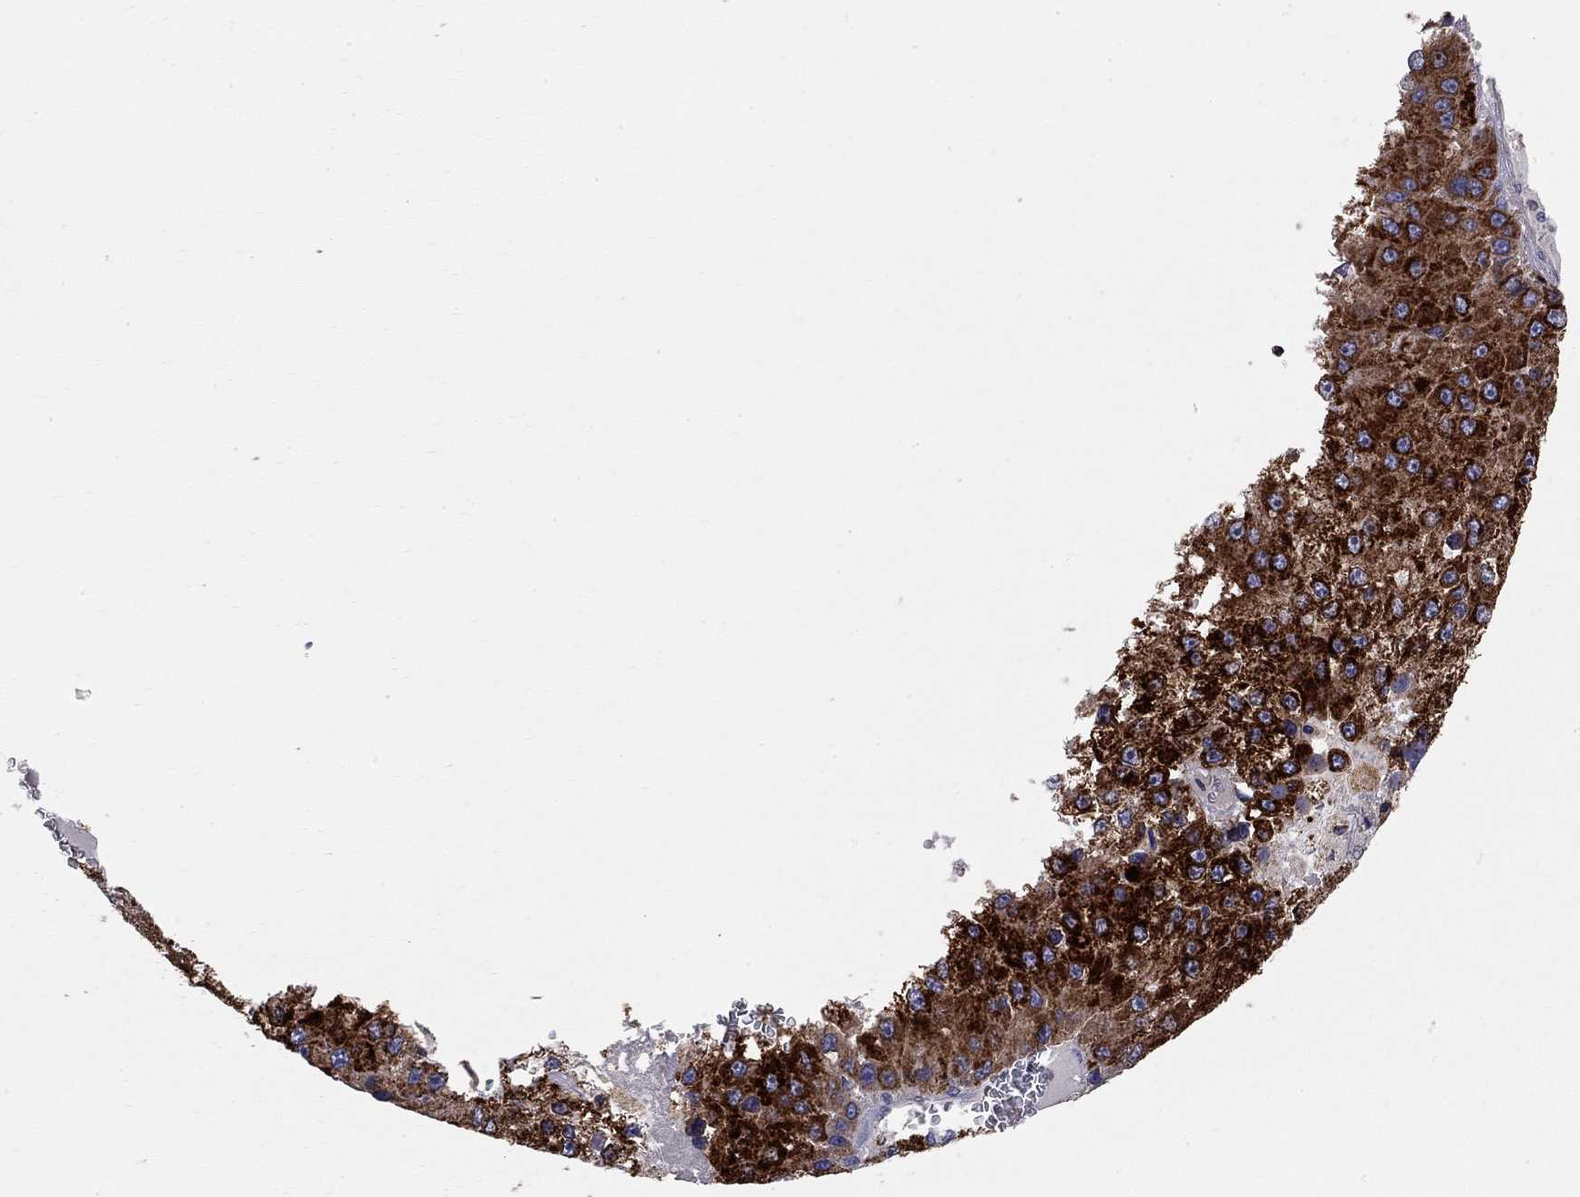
{"staining": {"intensity": "strong", "quantity": "25%-75%", "location": "cytoplasmic/membranous"}, "tissue": "liver cancer", "cell_type": "Tumor cells", "image_type": "cancer", "snomed": [{"axis": "morphology", "description": "Carcinoma, Hepatocellular, NOS"}, {"axis": "topography", "description": "Liver"}], "caption": "Liver cancer stained with immunohistochemistry displays strong cytoplasmic/membranous expression in about 25%-75% of tumor cells.", "gene": "ACSL1", "patient": {"sex": "female", "age": 73}}